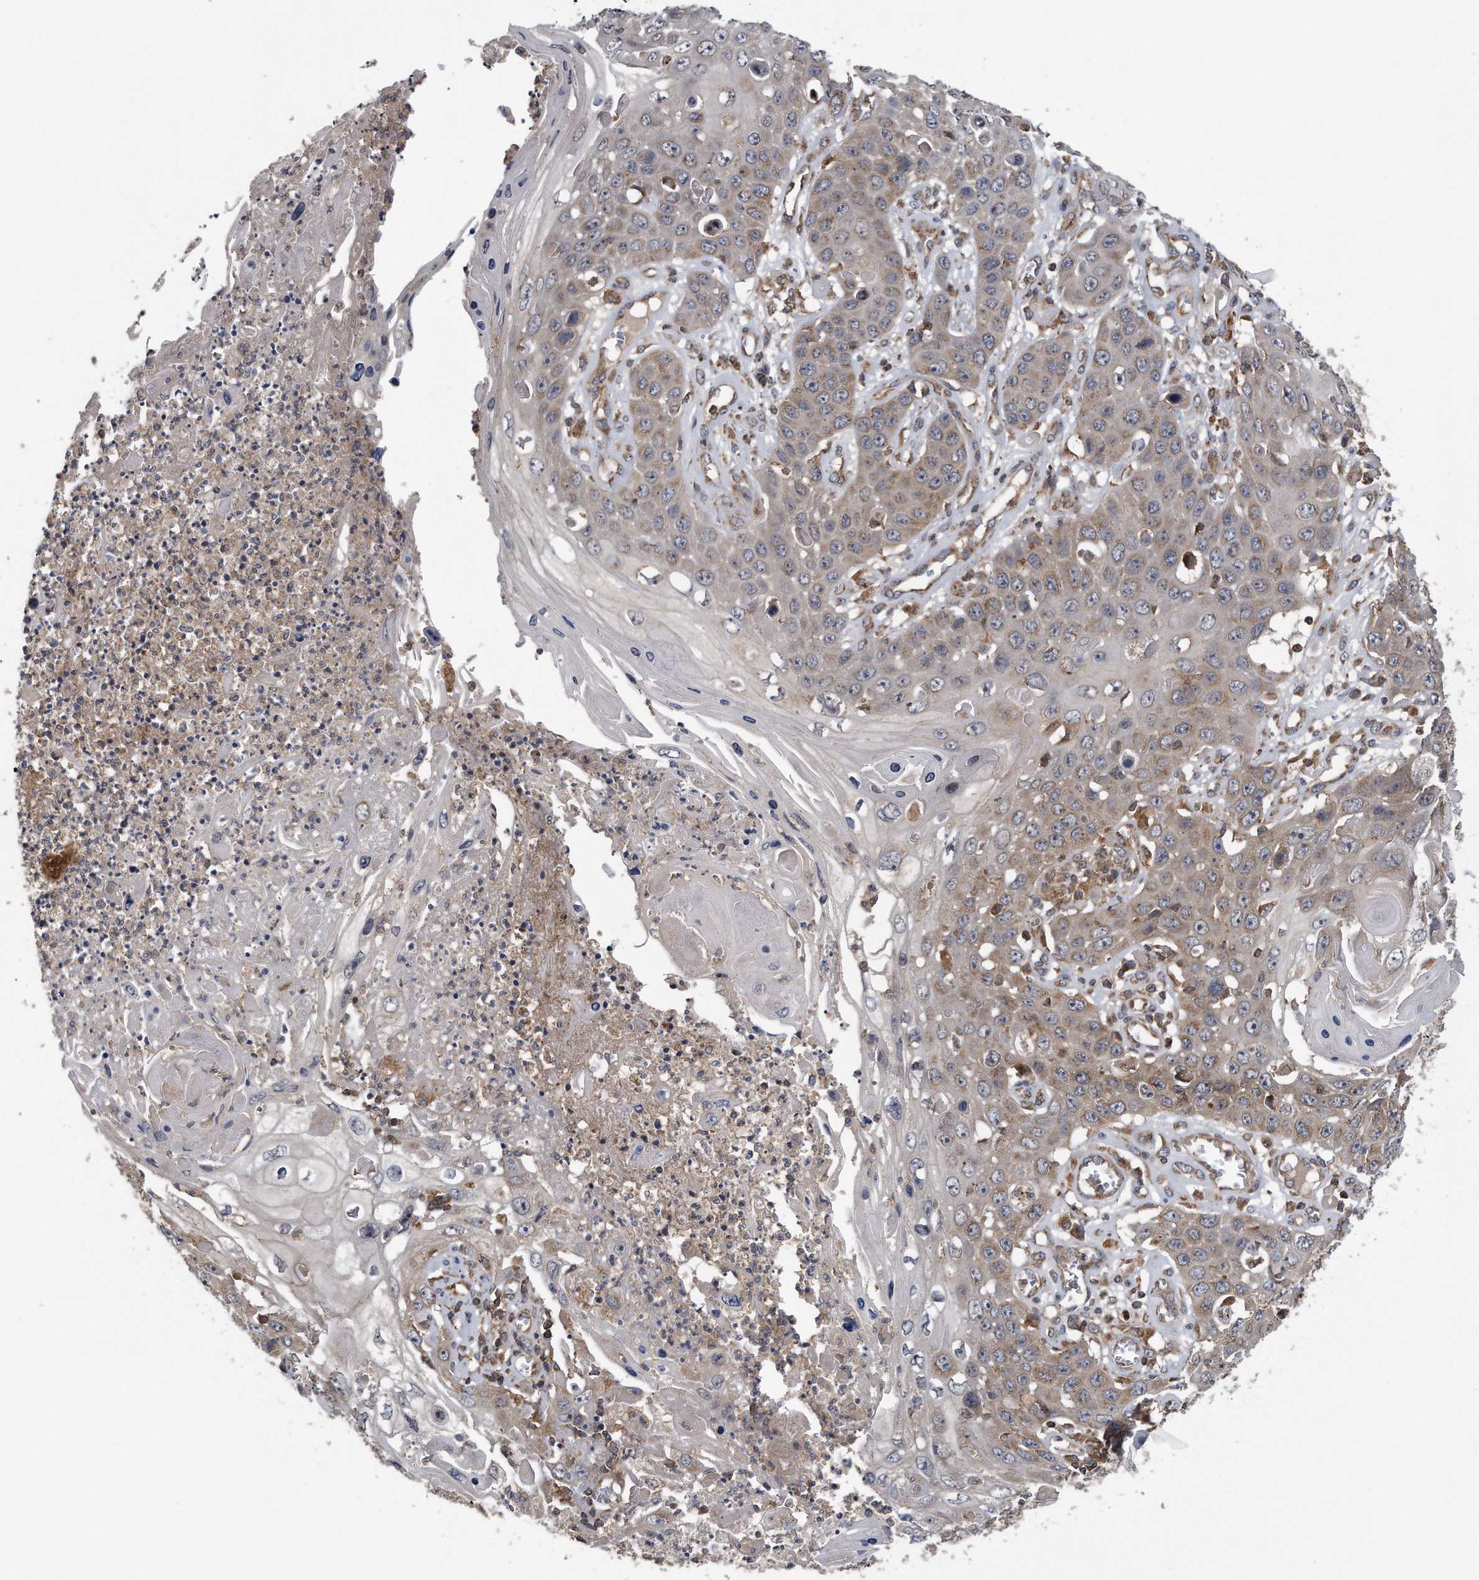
{"staining": {"intensity": "weak", "quantity": "25%-75%", "location": "cytoplasmic/membranous"}, "tissue": "skin cancer", "cell_type": "Tumor cells", "image_type": "cancer", "snomed": [{"axis": "morphology", "description": "Squamous cell carcinoma, NOS"}, {"axis": "topography", "description": "Skin"}], "caption": "A low amount of weak cytoplasmic/membranous expression is identified in about 25%-75% of tumor cells in skin squamous cell carcinoma tissue.", "gene": "ALPK2", "patient": {"sex": "male", "age": 55}}